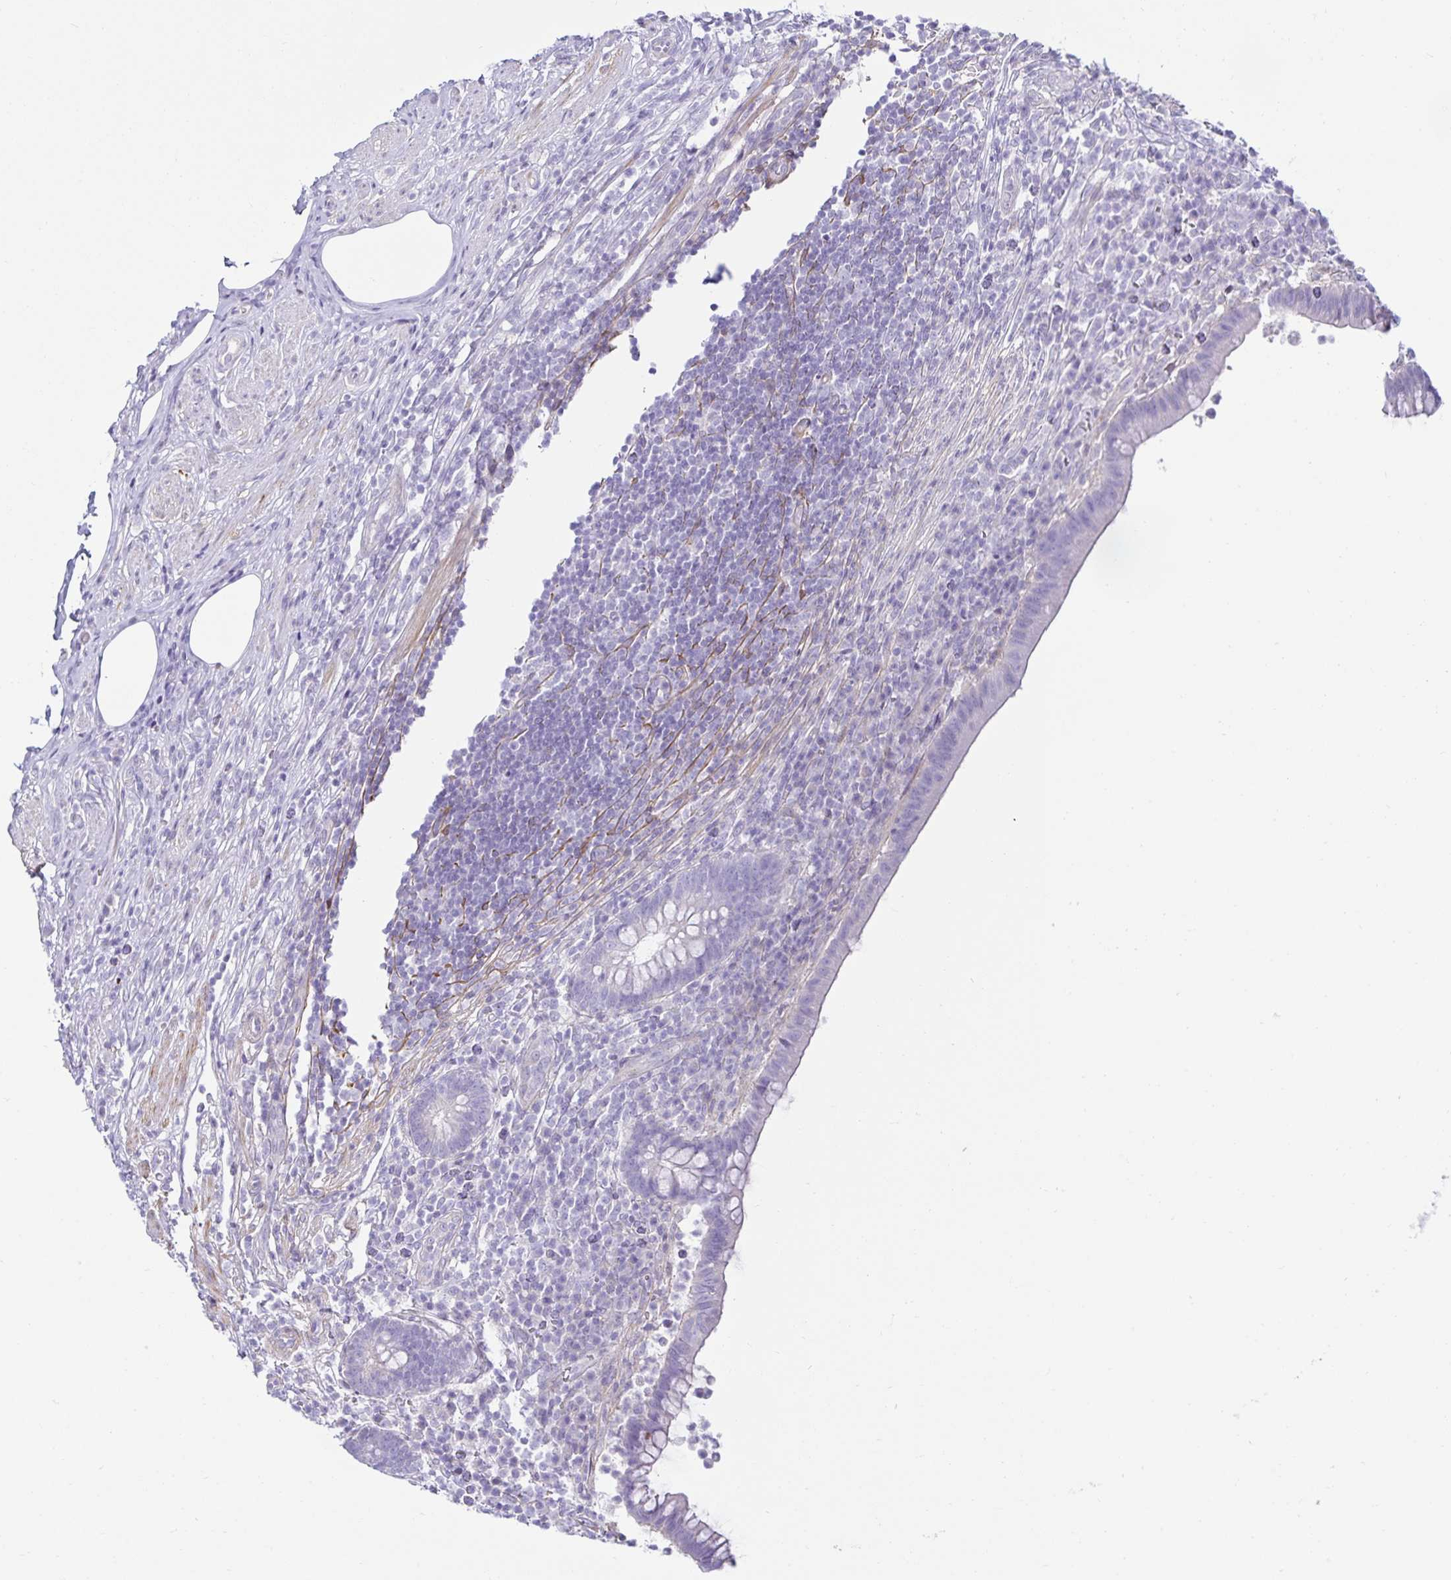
{"staining": {"intensity": "negative", "quantity": "none", "location": "none"}, "tissue": "appendix", "cell_type": "Glandular cells", "image_type": "normal", "snomed": [{"axis": "morphology", "description": "Normal tissue, NOS"}, {"axis": "topography", "description": "Appendix"}], "caption": "Histopathology image shows no significant protein positivity in glandular cells of normal appendix. (DAB IHC, high magnification).", "gene": "SPAG4", "patient": {"sex": "female", "age": 56}}